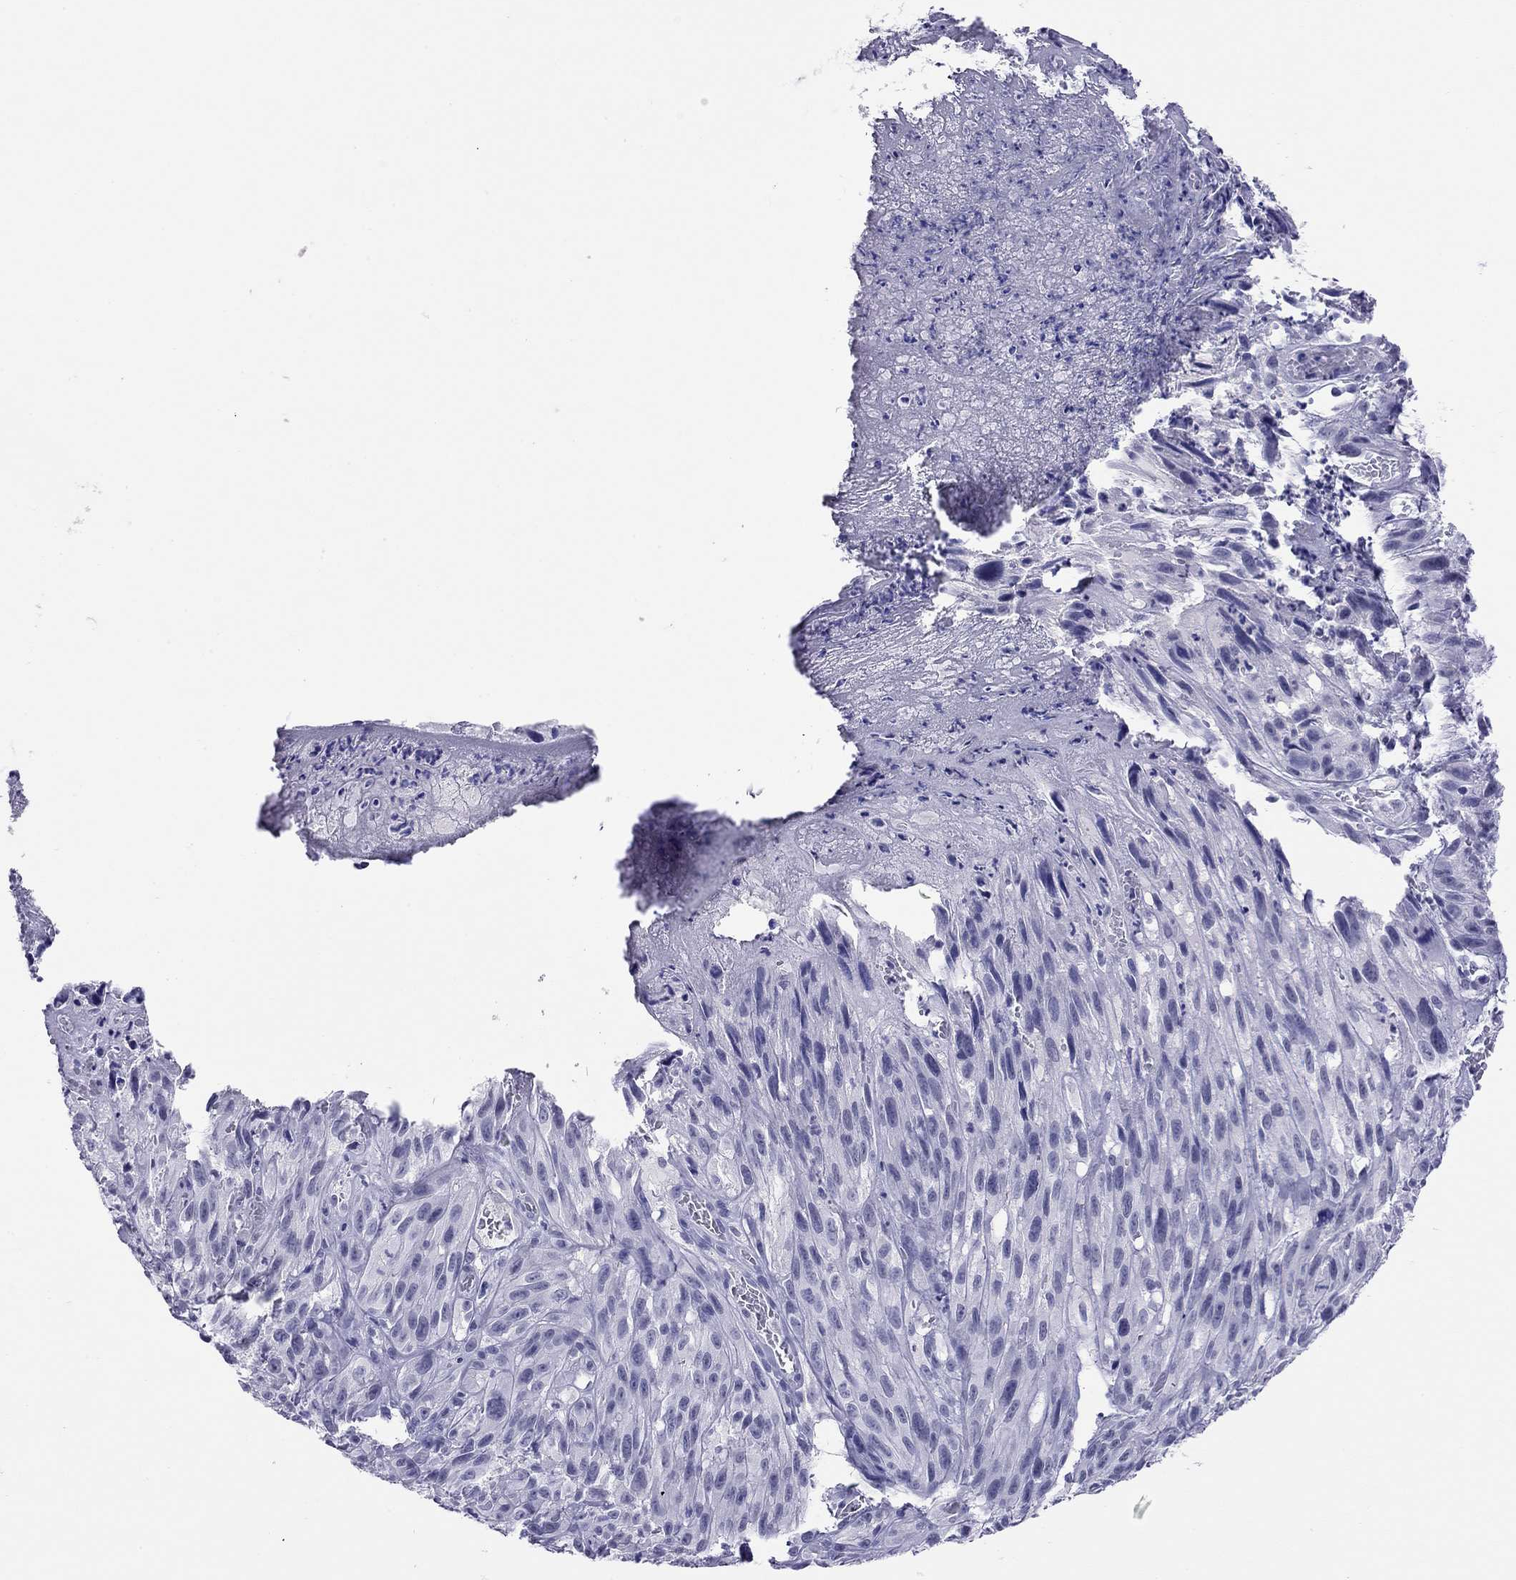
{"staining": {"intensity": "negative", "quantity": "none", "location": "none"}, "tissue": "melanoma", "cell_type": "Tumor cells", "image_type": "cancer", "snomed": [{"axis": "morphology", "description": "Malignant melanoma, NOS"}, {"axis": "topography", "description": "Skin"}], "caption": "A high-resolution micrograph shows immunohistochemistry staining of malignant melanoma, which displays no significant expression in tumor cells. (DAB immunohistochemistry visualized using brightfield microscopy, high magnification).", "gene": "MYMX", "patient": {"sex": "male", "age": 51}}